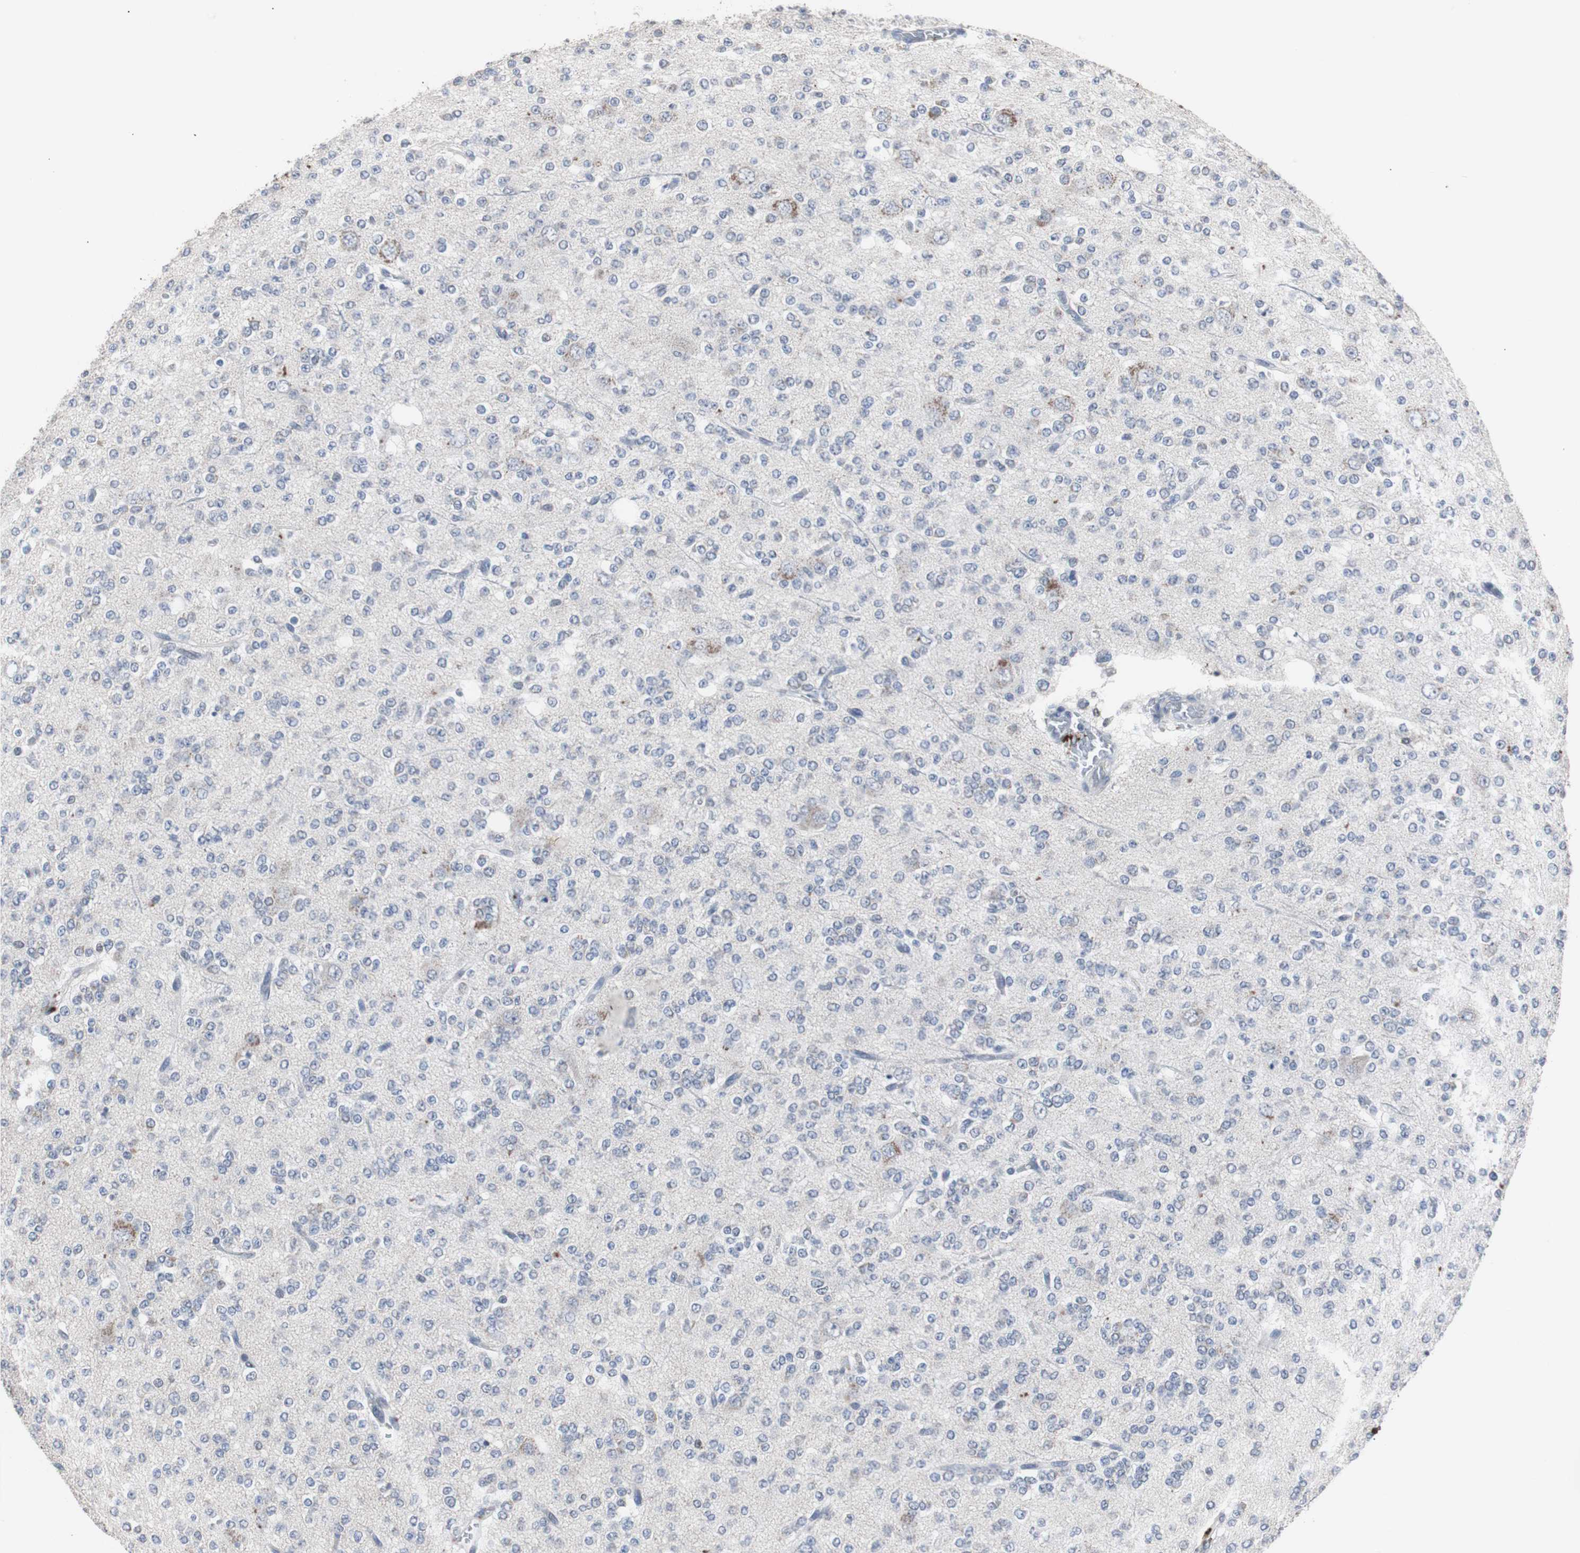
{"staining": {"intensity": "negative", "quantity": "none", "location": "none"}, "tissue": "glioma", "cell_type": "Tumor cells", "image_type": "cancer", "snomed": [{"axis": "morphology", "description": "Glioma, malignant, Low grade"}, {"axis": "topography", "description": "Brain"}], "caption": "A high-resolution photomicrograph shows IHC staining of malignant glioma (low-grade), which shows no significant staining in tumor cells.", "gene": "RBM47", "patient": {"sex": "male", "age": 38}}